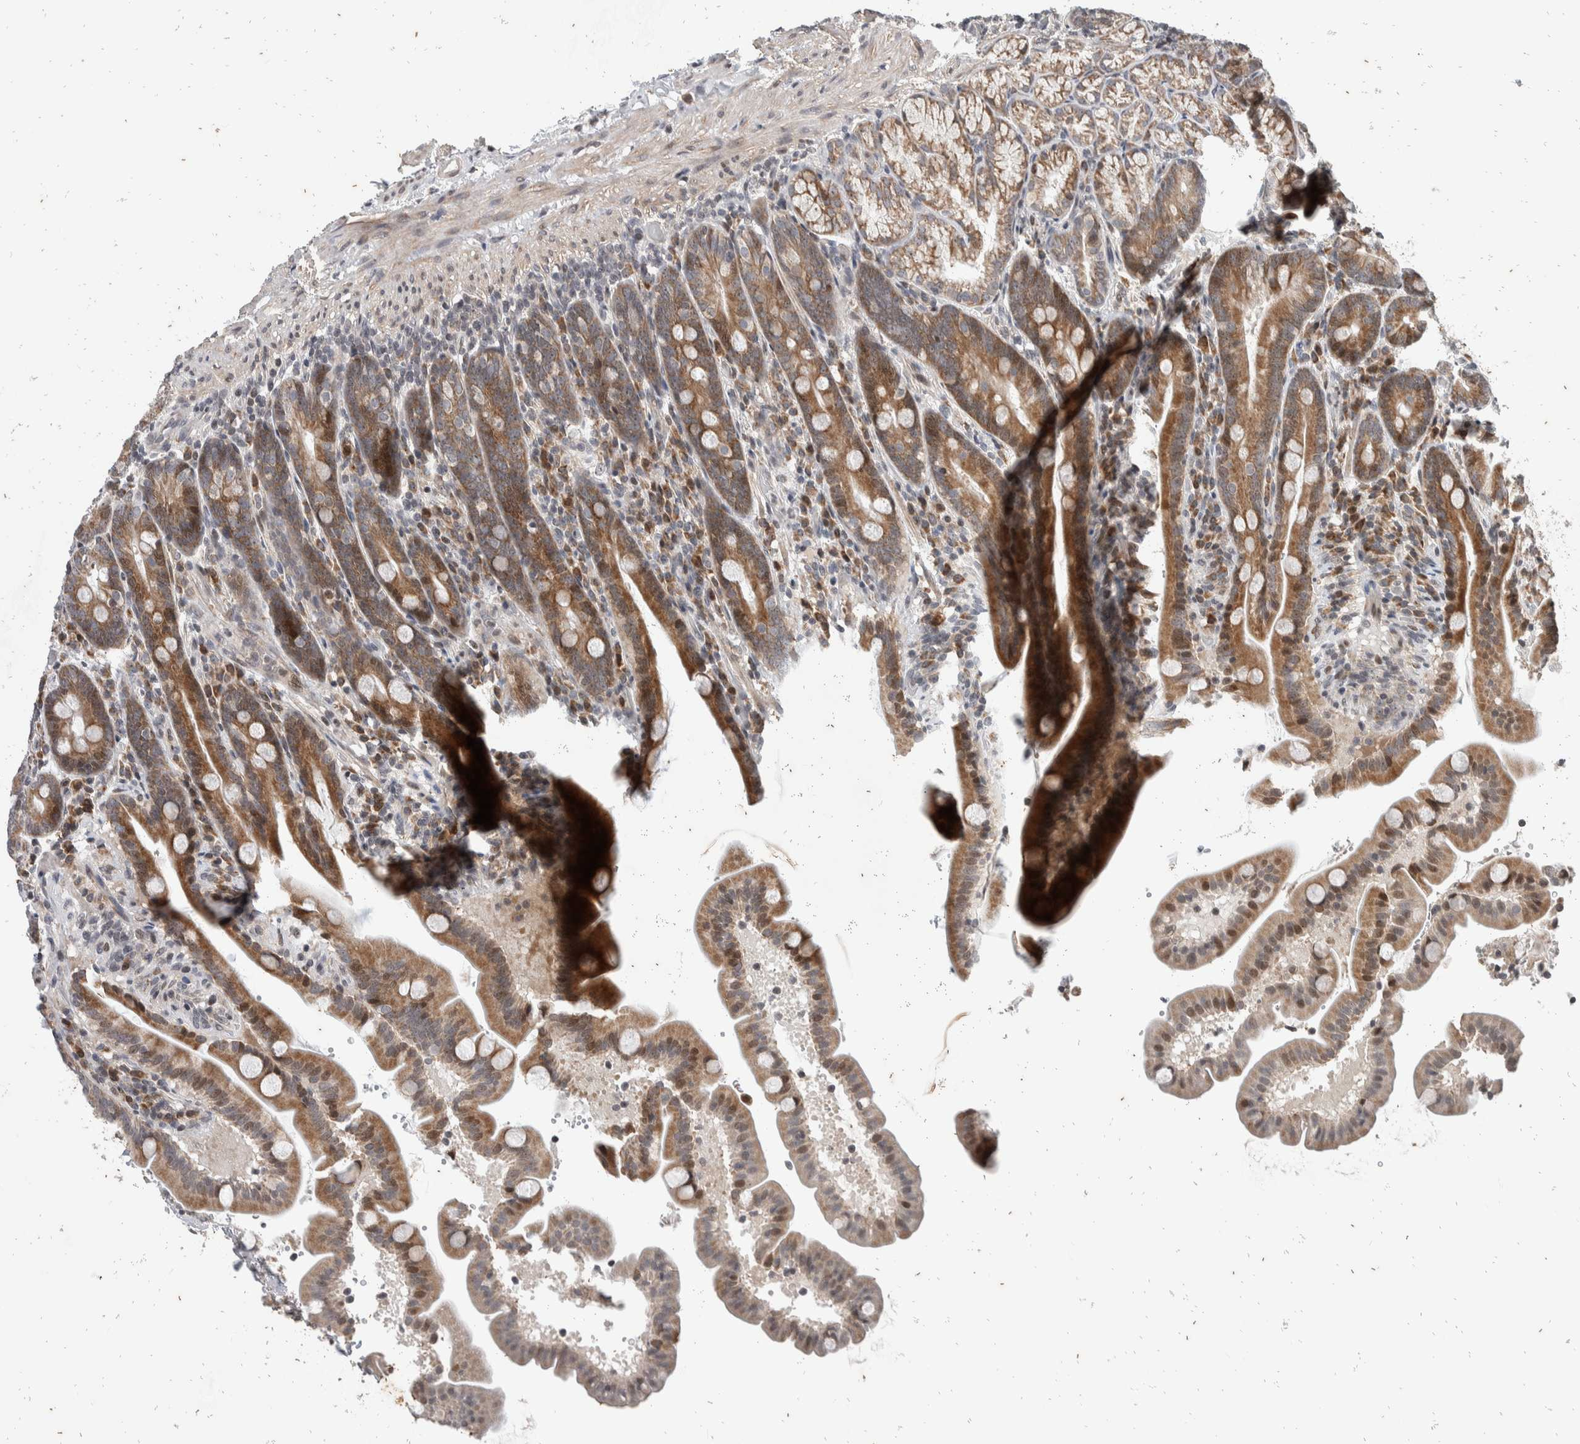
{"staining": {"intensity": "moderate", "quantity": ">75%", "location": "cytoplasmic/membranous"}, "tissue": "duodenum", "cell_type": "Glandular cells", "image_type": "normal", "snomed": [{"axis": "morphology", "description": "Normal tissue, NOS"}, {"axis": "topography", "description": "Duodenum"}], "caption": "Immunohistochemistry (DAB) staining of normal duodenum demonstrates moderate cytoplasmic/membranous protein staining in about >75% of glandular cells.", "gene": "ATXN7L1", "patient": {"sex": "male", "age": 54}}